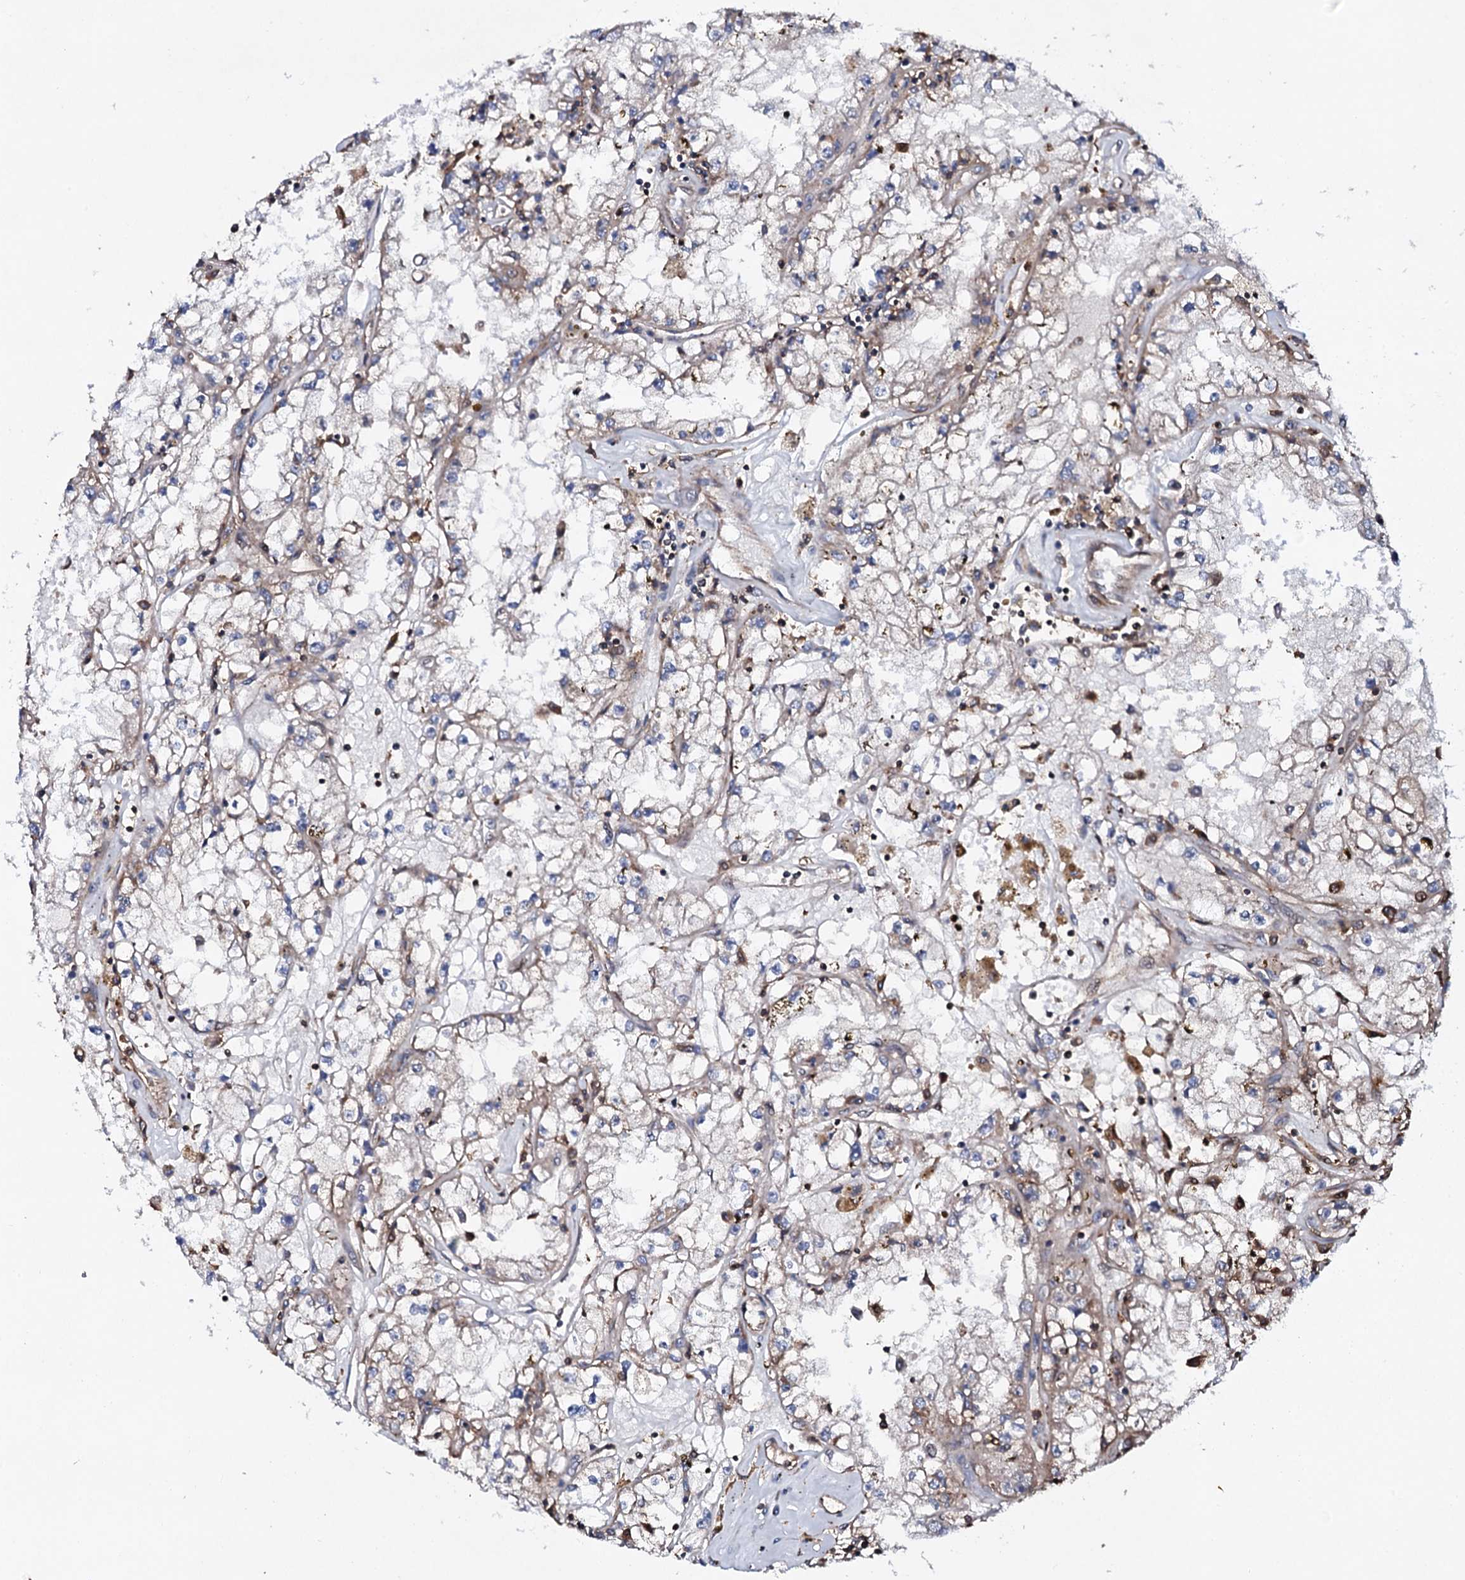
{"staining": {"intensity": "weak", "quantity": "25%-75%", "location": "cytoplasmic/membranous"}, "tissue": "renal cancer", "cell_type": "Tumor cells", "image_type": "cancer", "snomed": [{"axis": "morphology", "description": "Adenocarcinoma, NOS"}, {"axis": "topography", "description": "Kidney"}], "caption": "Renal cancer (adenocarcinoma) stained with DAB immunohistochemistry shows low levels of weak cytoplasmic/membranous staining in approximately 25%-75% of tumor cells.", "gene": "COG6", "patient": {"sex": "male", "age": 56}}